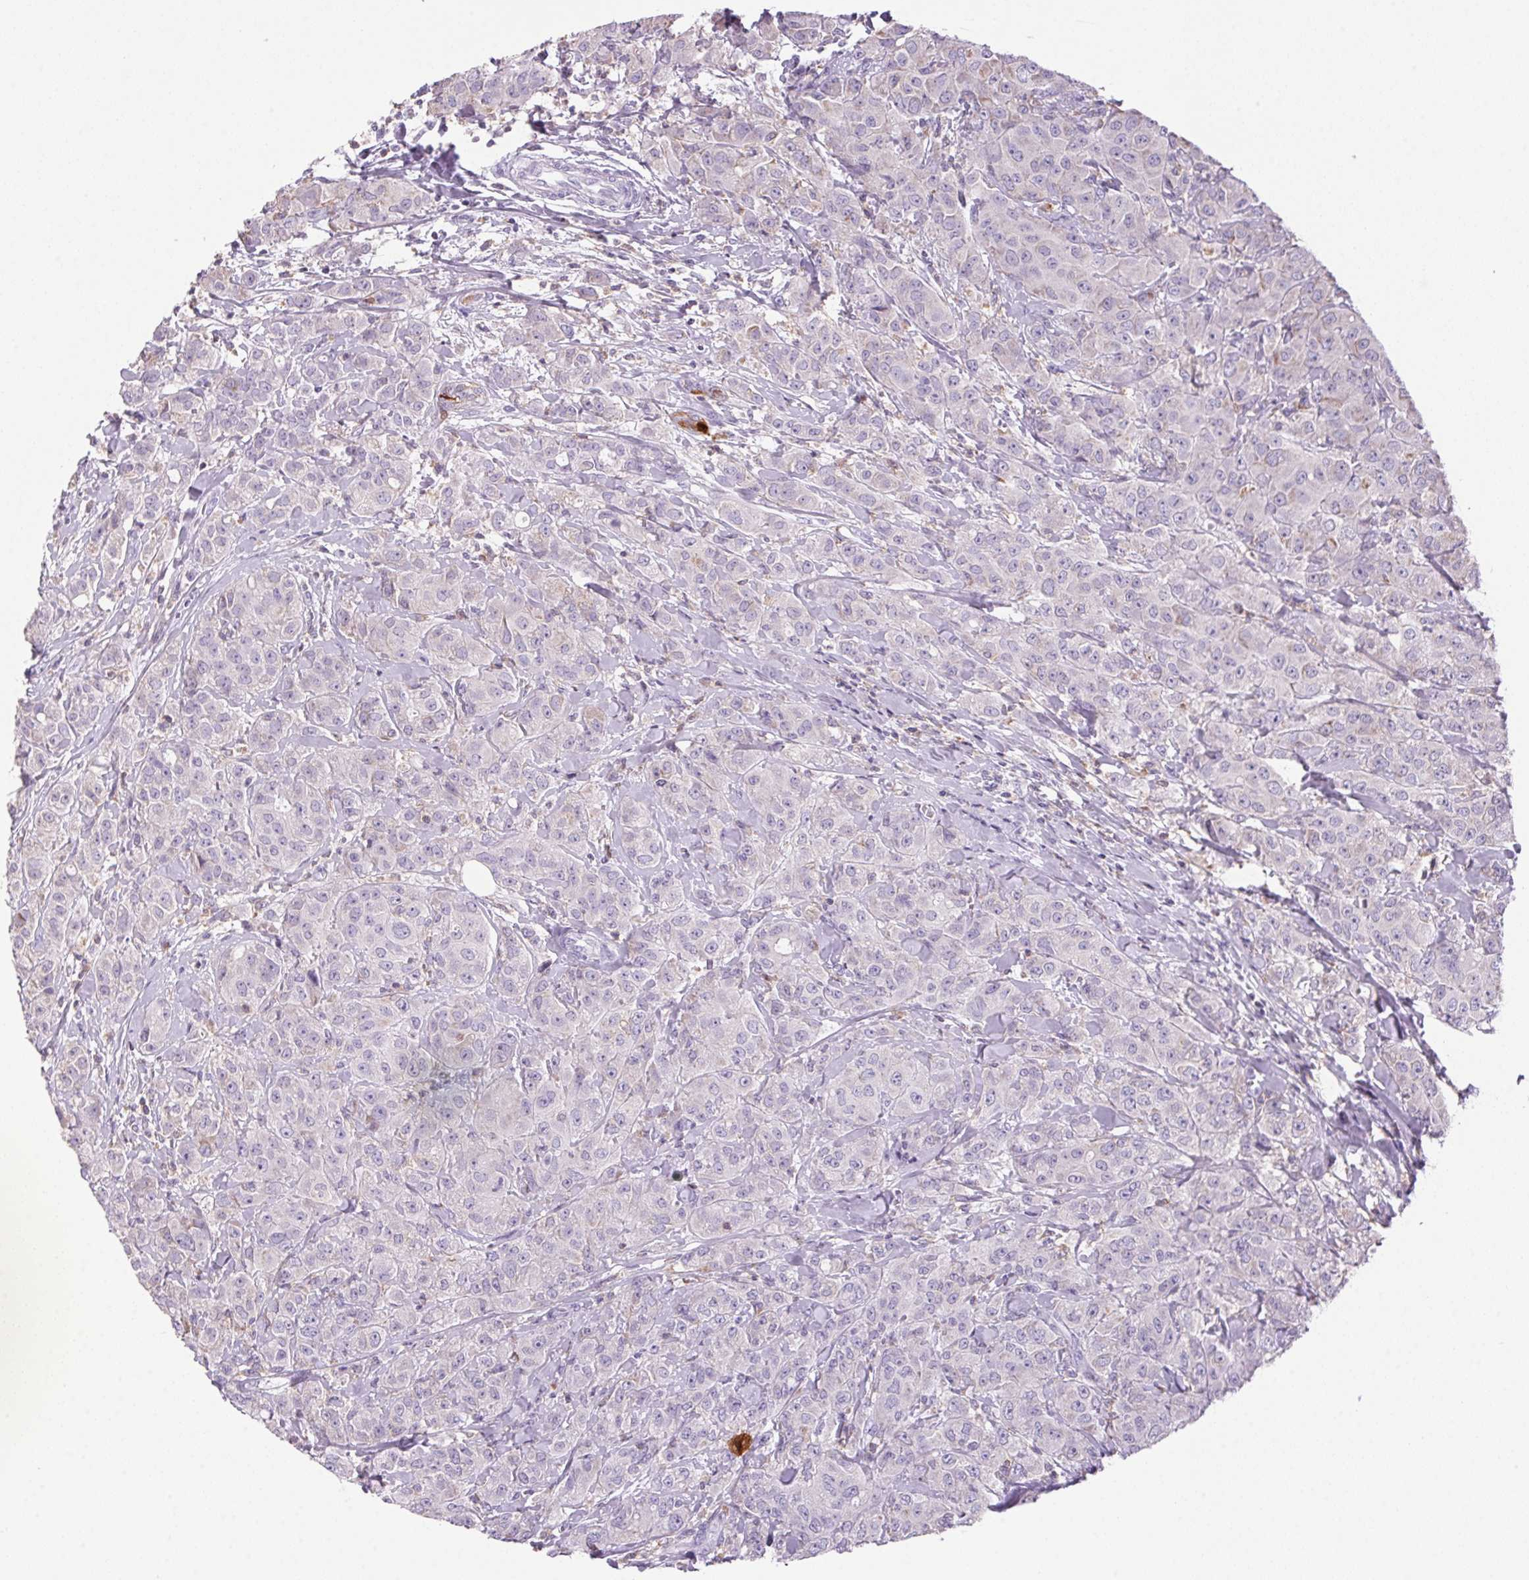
{"staining": {"intensity": "negative", "quantity": "none", "location": "none"}, "tissue": "breast cancer", "cell_type": "Tumor cells", "image_type": "cancer", "snomed": [{"axis": "morphology", "description": "Normal tissue, NOS"}, {"axis": "morphology", "description": "Duct carcinoma"}, {"axis": "topography", "description": "Breast"}], "caption": "Protein analysis of infiltrating ductal carcinoma (breast) reveals no significant positivity in tumor cells.", "gene": "S100A2", "patient": {"sex": "female", "age": 43}}